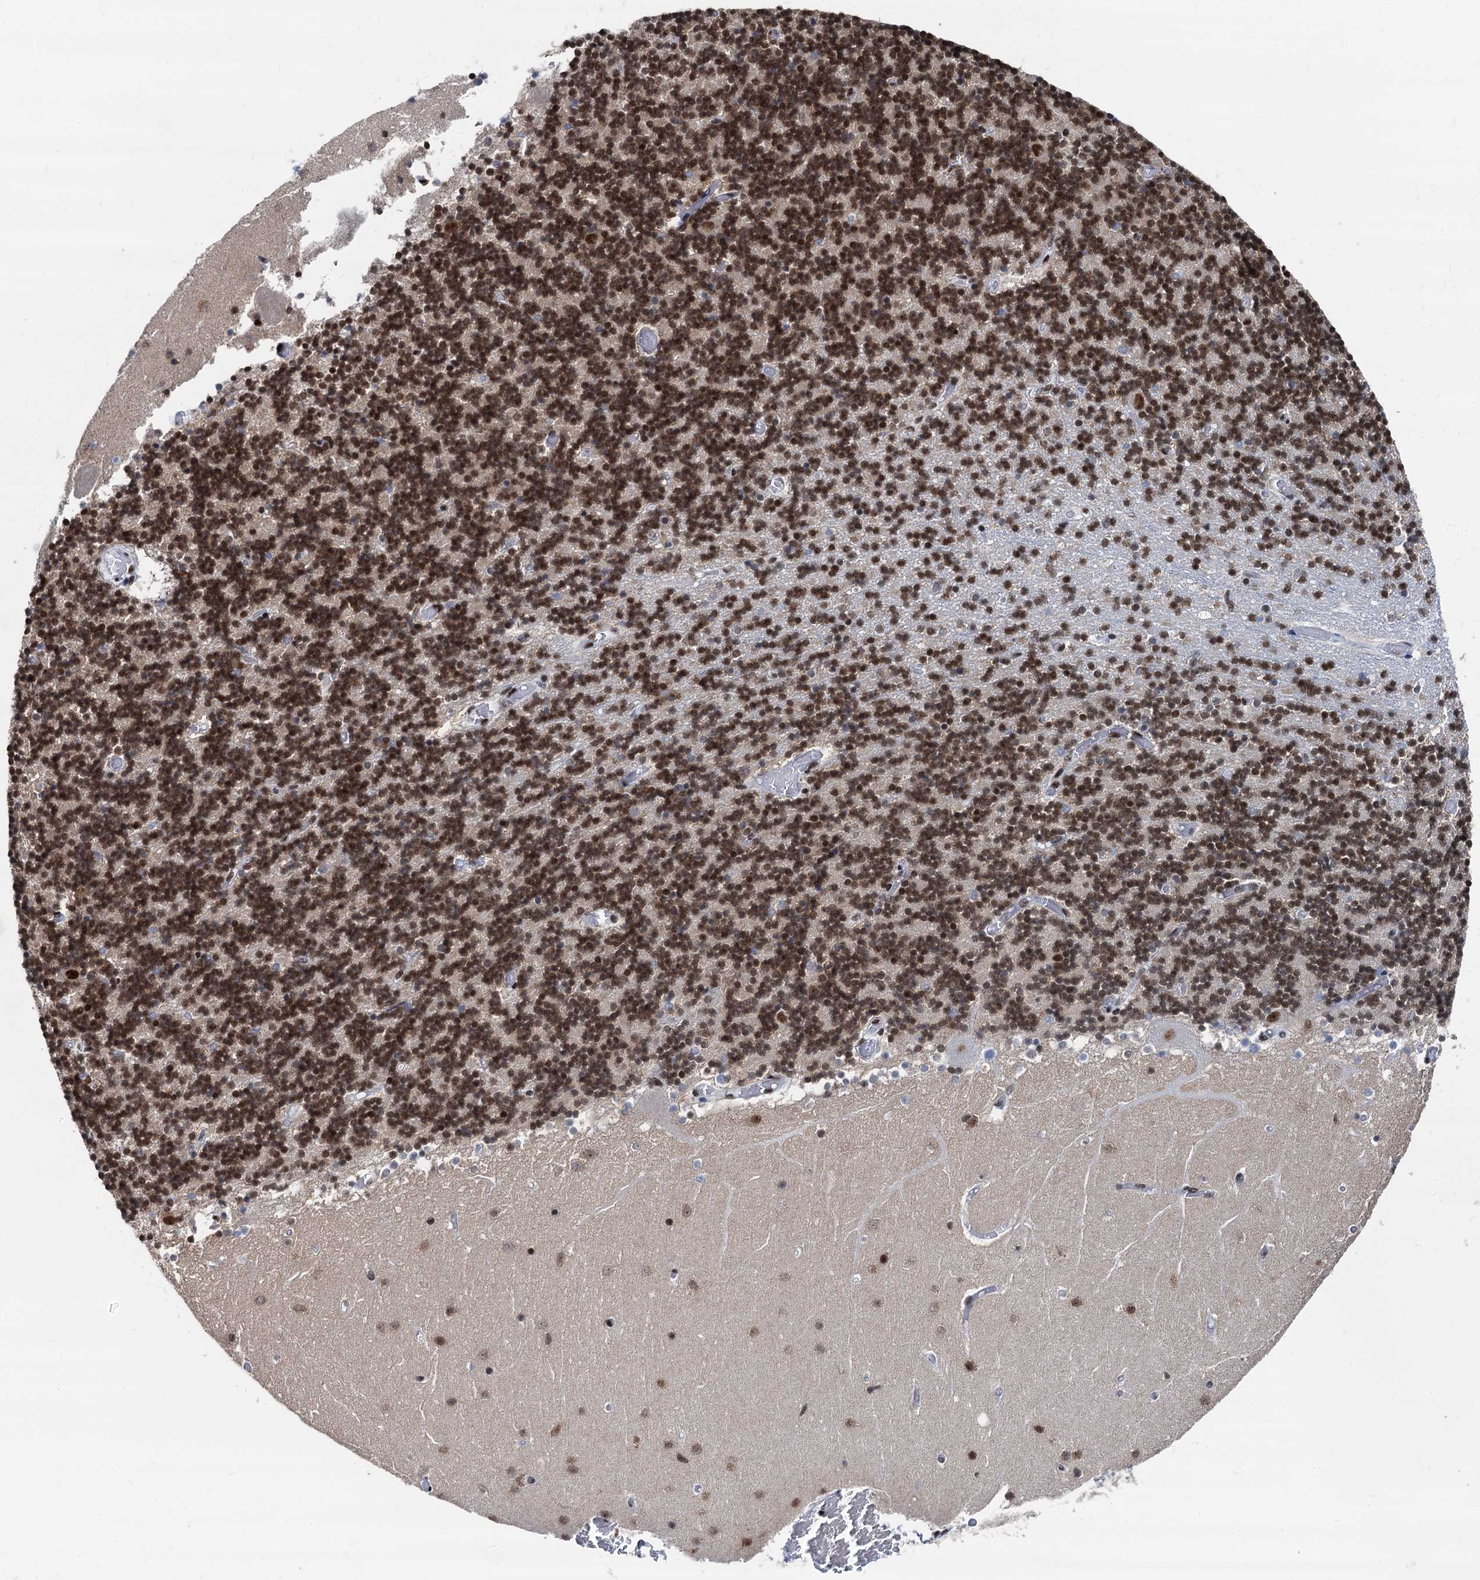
{"staining": {"intensity": "strong", "quantity": ">75%", "location": "nuclear"}, "tissue": "cerebellum", "cell_type": "Cells in granular layer", "image_type": "normal", "snomed": [{"axis": "morphology", "description": "Normal tissue, NOS"}, {"axis": "topography", "description": "Cerebellum"}], "caption": "Protein staining of normal cerebellum displays strong nuclear expression in approximately >75% of cells in granular layer.", "gene": "DDX23", "patient": {"sex": "female", "age": 28}}